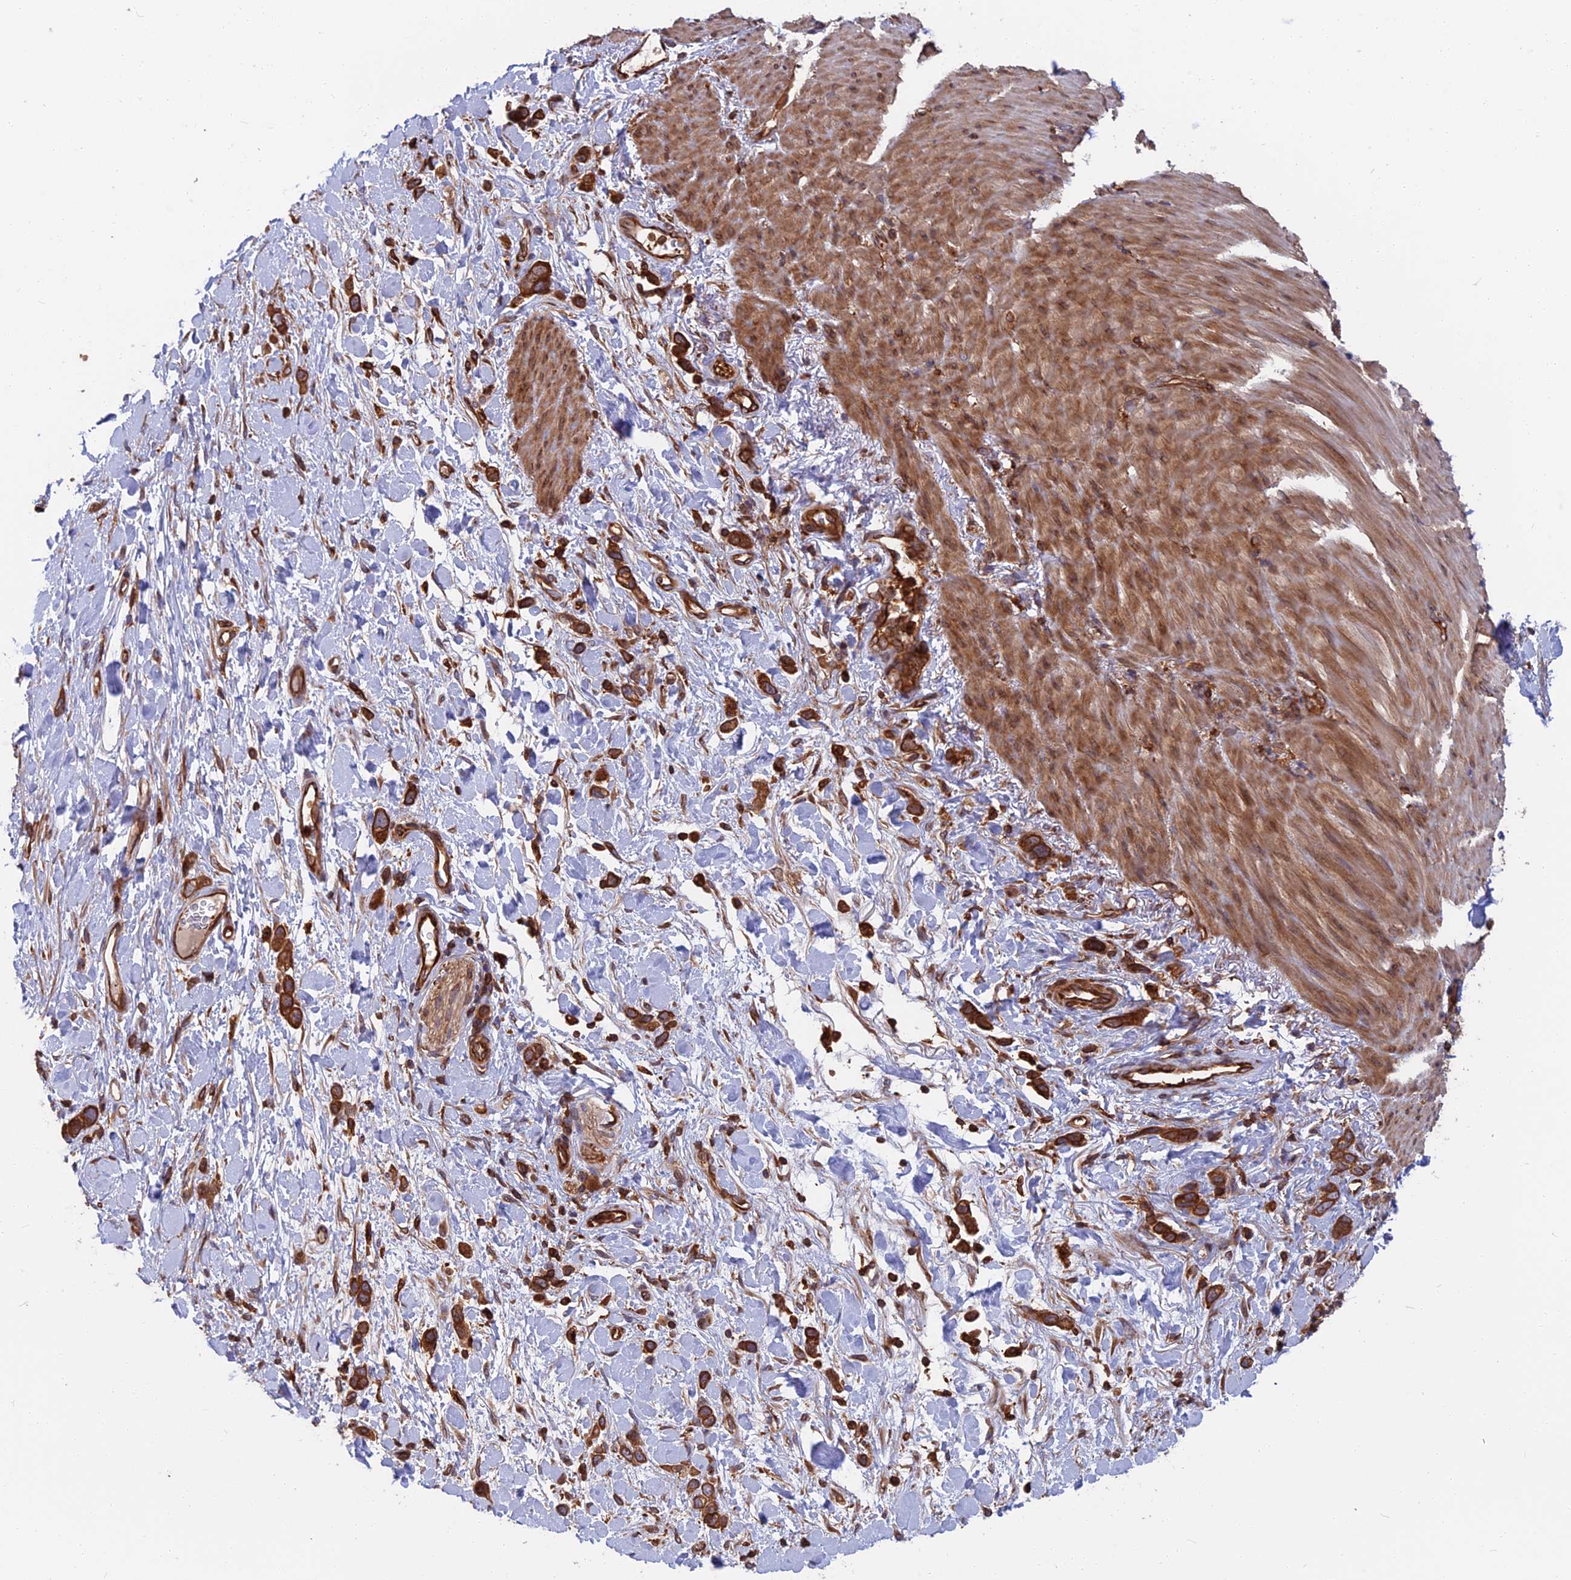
{"staining": {"intensity": "strong", "quantity": ">75%", "location": "cytoplasmic/membranous"}, "tissue": "stomach cancer", "cell_type": "Tumor cells", "image_type": "cancer", "snomed": [{"axis": "morphology", "description": "Adenocarcinoma, NOS"}, {"axis": "topography", "description": "Stomach"}], "caption": "IHC staining of stomach cancer, which exhibits high levels of strong cytoplasmic/membranous expression in approximately >75% of tumor cells indicating strong cytoplasmic/membranous protein positivity. The staining was performed using DAB (brown) for protein detection and nuclei were counterstained in hematoxylin (blue).", "gene": "WDR1", "patient": {"sex": "female", "age": 65}}